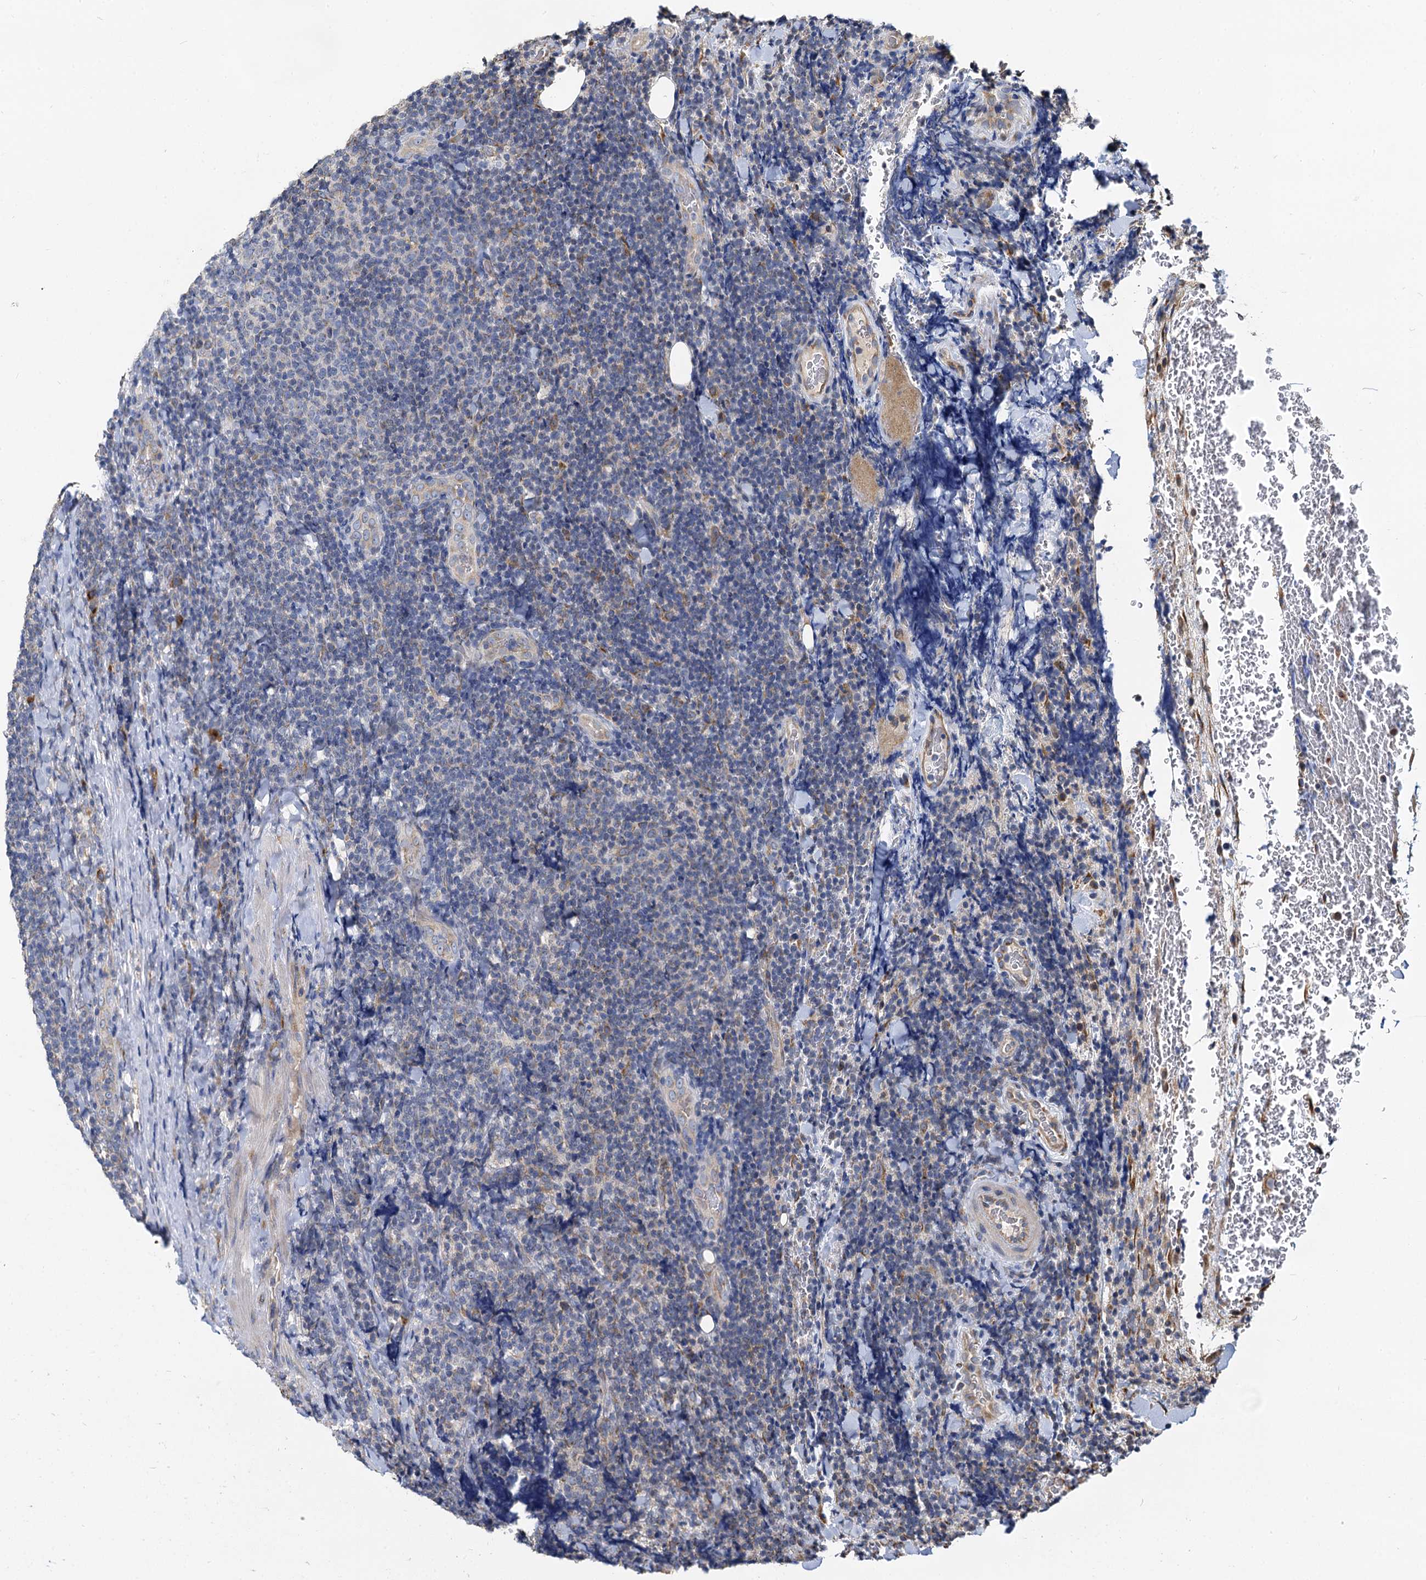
{"staining": {"intensity": "negative", "quantity": "none", "location": "none"}, "tissue": "lymphoma", "cell_type": "Tumor cells", "image_type": "cancer", "snomed": [{"axis": "morphology", "description": "Malignant lymphoma, non-Hodgkin's type, Low grade"}, {"axis": "topography", "description": "Lymph node"}], "caption": "High magnification brightfield microscopy of malignant lymphoma, non-Hodgkin's type (low-grade) stained with DAB (3,3'-diaminobenzidine) (brown) and counterstained with hematoxylin (blue): tumor cells show no significant staining. The staining is performed using DAB (3,3'-diaminobenzidine) brown chromogen with nuclei counter-stained in using hematoxylin.", "gene": "NKAPD1", "patient": {"sex": "male", "age": 66}}